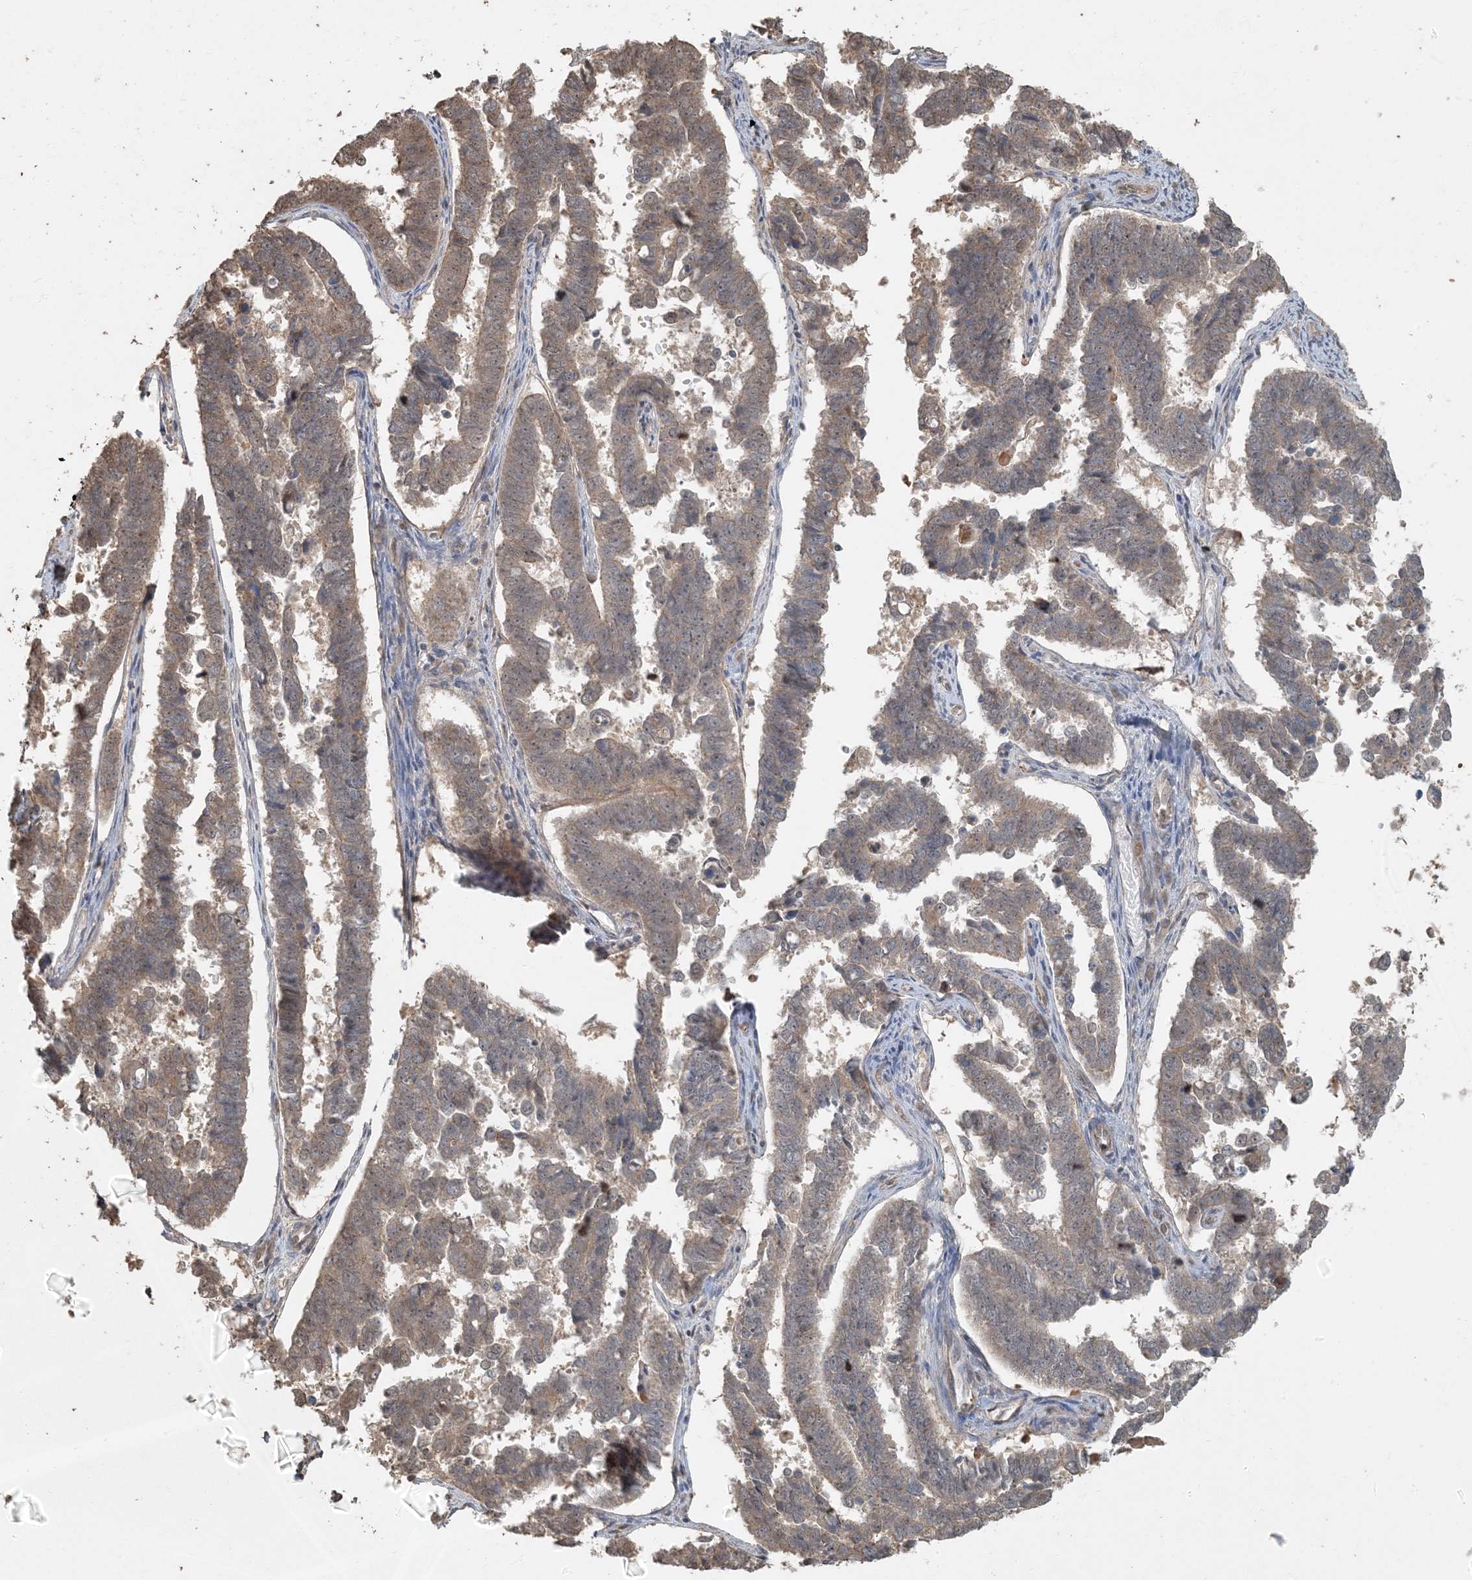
{"staining": {"intensity": "weak", "quantity": ">75%", "location": "cytoplasmic/membranous"}, "tissue": "endometrial cancer", "cell_type": "Tumor cells", "image_type": "cancer", "snomed": [{"axis": "morphology", "description": "Adenocarcinoma, NOS"}, {"axis": "topography", "description": "Endometrium"}], "caption": "Endometrial adenocarcinoma stained with a brown dye reveals weak cytoplasmic/membranous positive positivity in about >75% of tumor cells.", "gene": "AK9", "patient": {"sex": "female", "age": 75}}